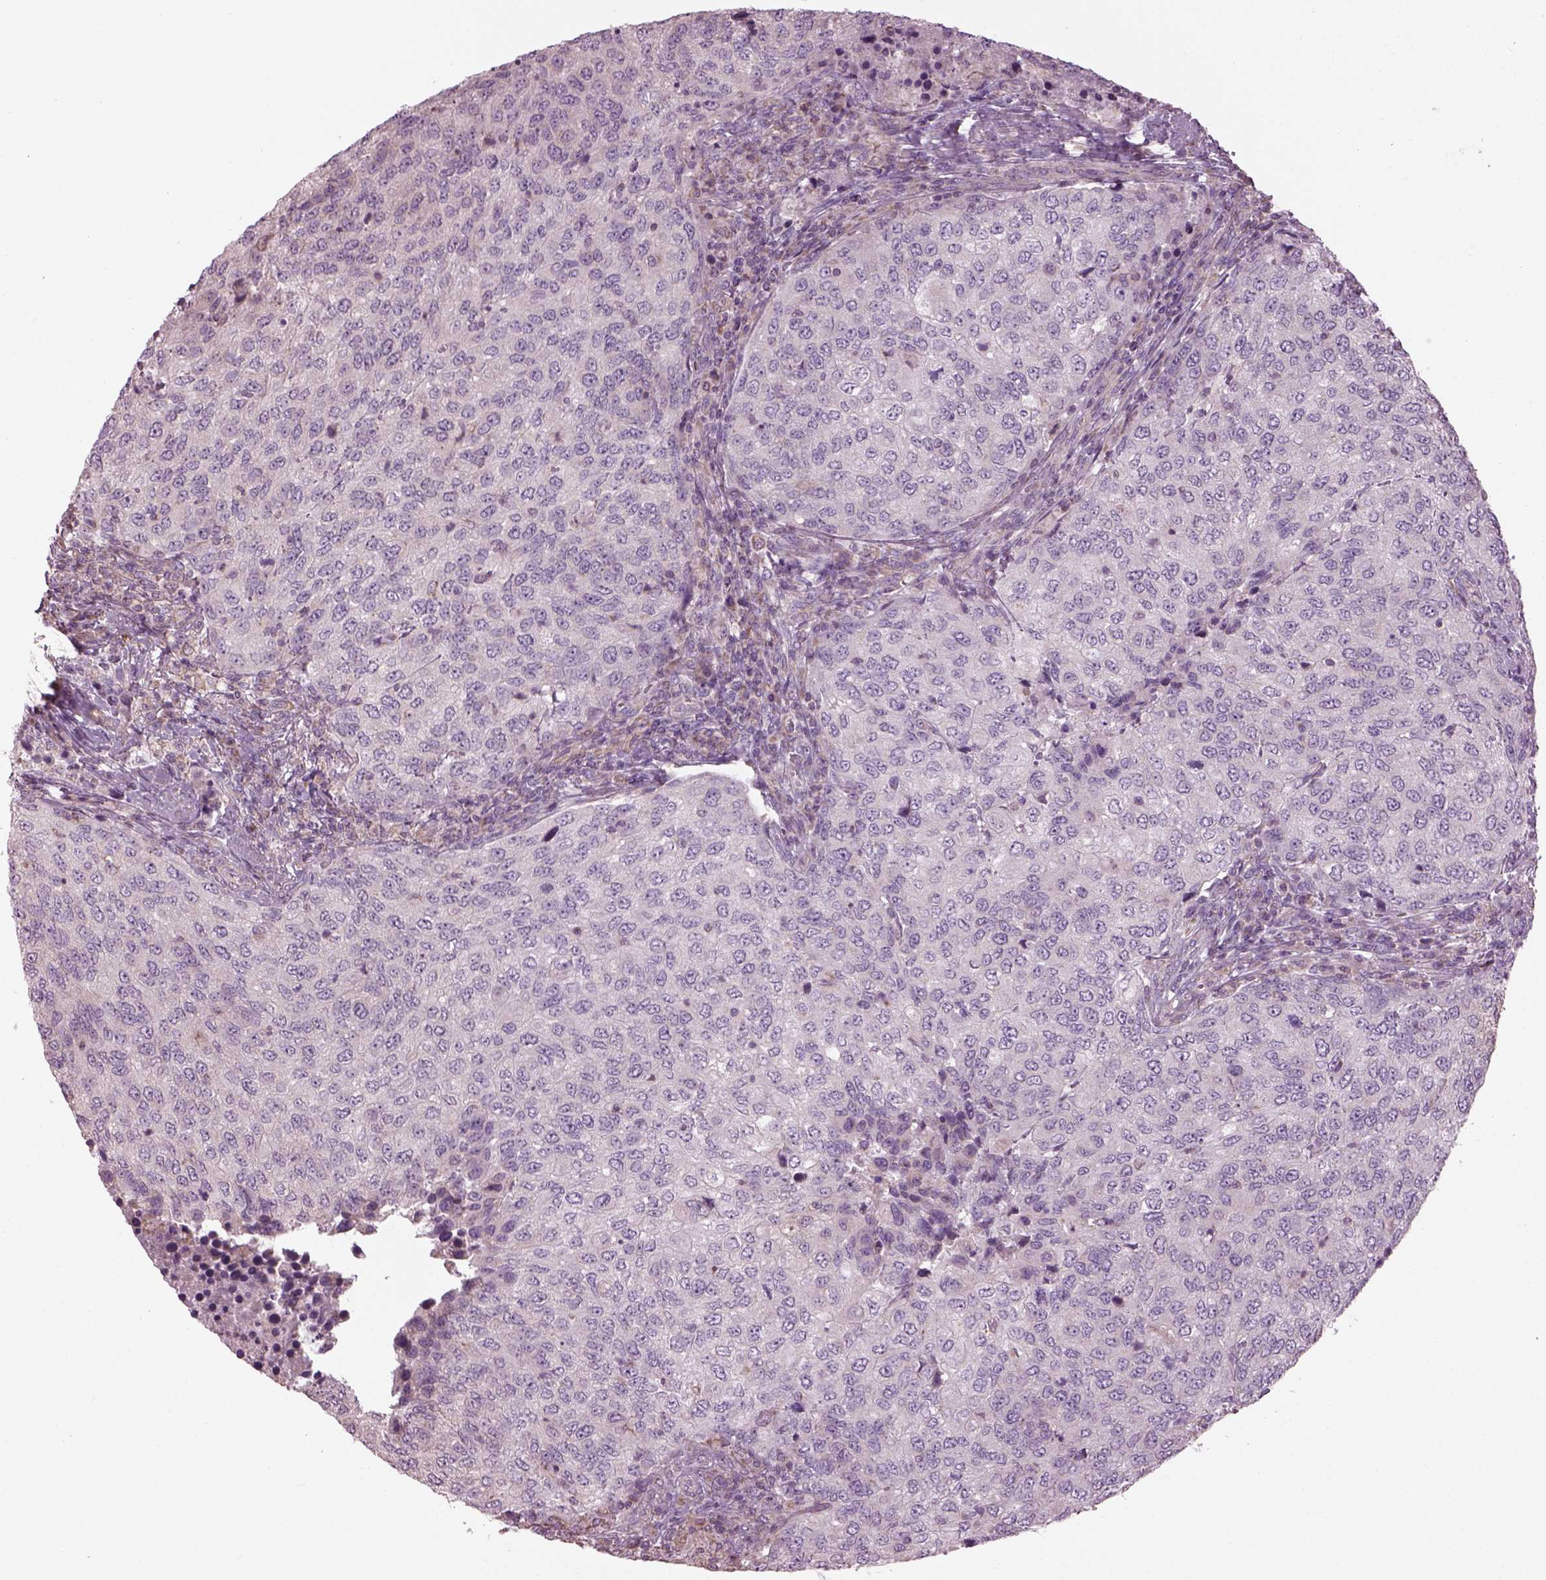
{"staining": {"intensity": "negative", "quantity": "none", "location": "none"}, "tissue": "urothelial cancer", "cell_type": "Tumor cells", "image_type": "cancer", "snomed": [{"axis": "morphology", "description": "Urothelial carcinoma, High grade"}, {"axis": "topography", "description": "Urinary bladder"}], "caption": "DAB (3,3'-diaminobenzidine) immunohistochemical staining of human urothelial cancer reveals no significant expression in tumor cells.", "gene": "SPATA7", "patient": {"sex": "female", "age": 78}}